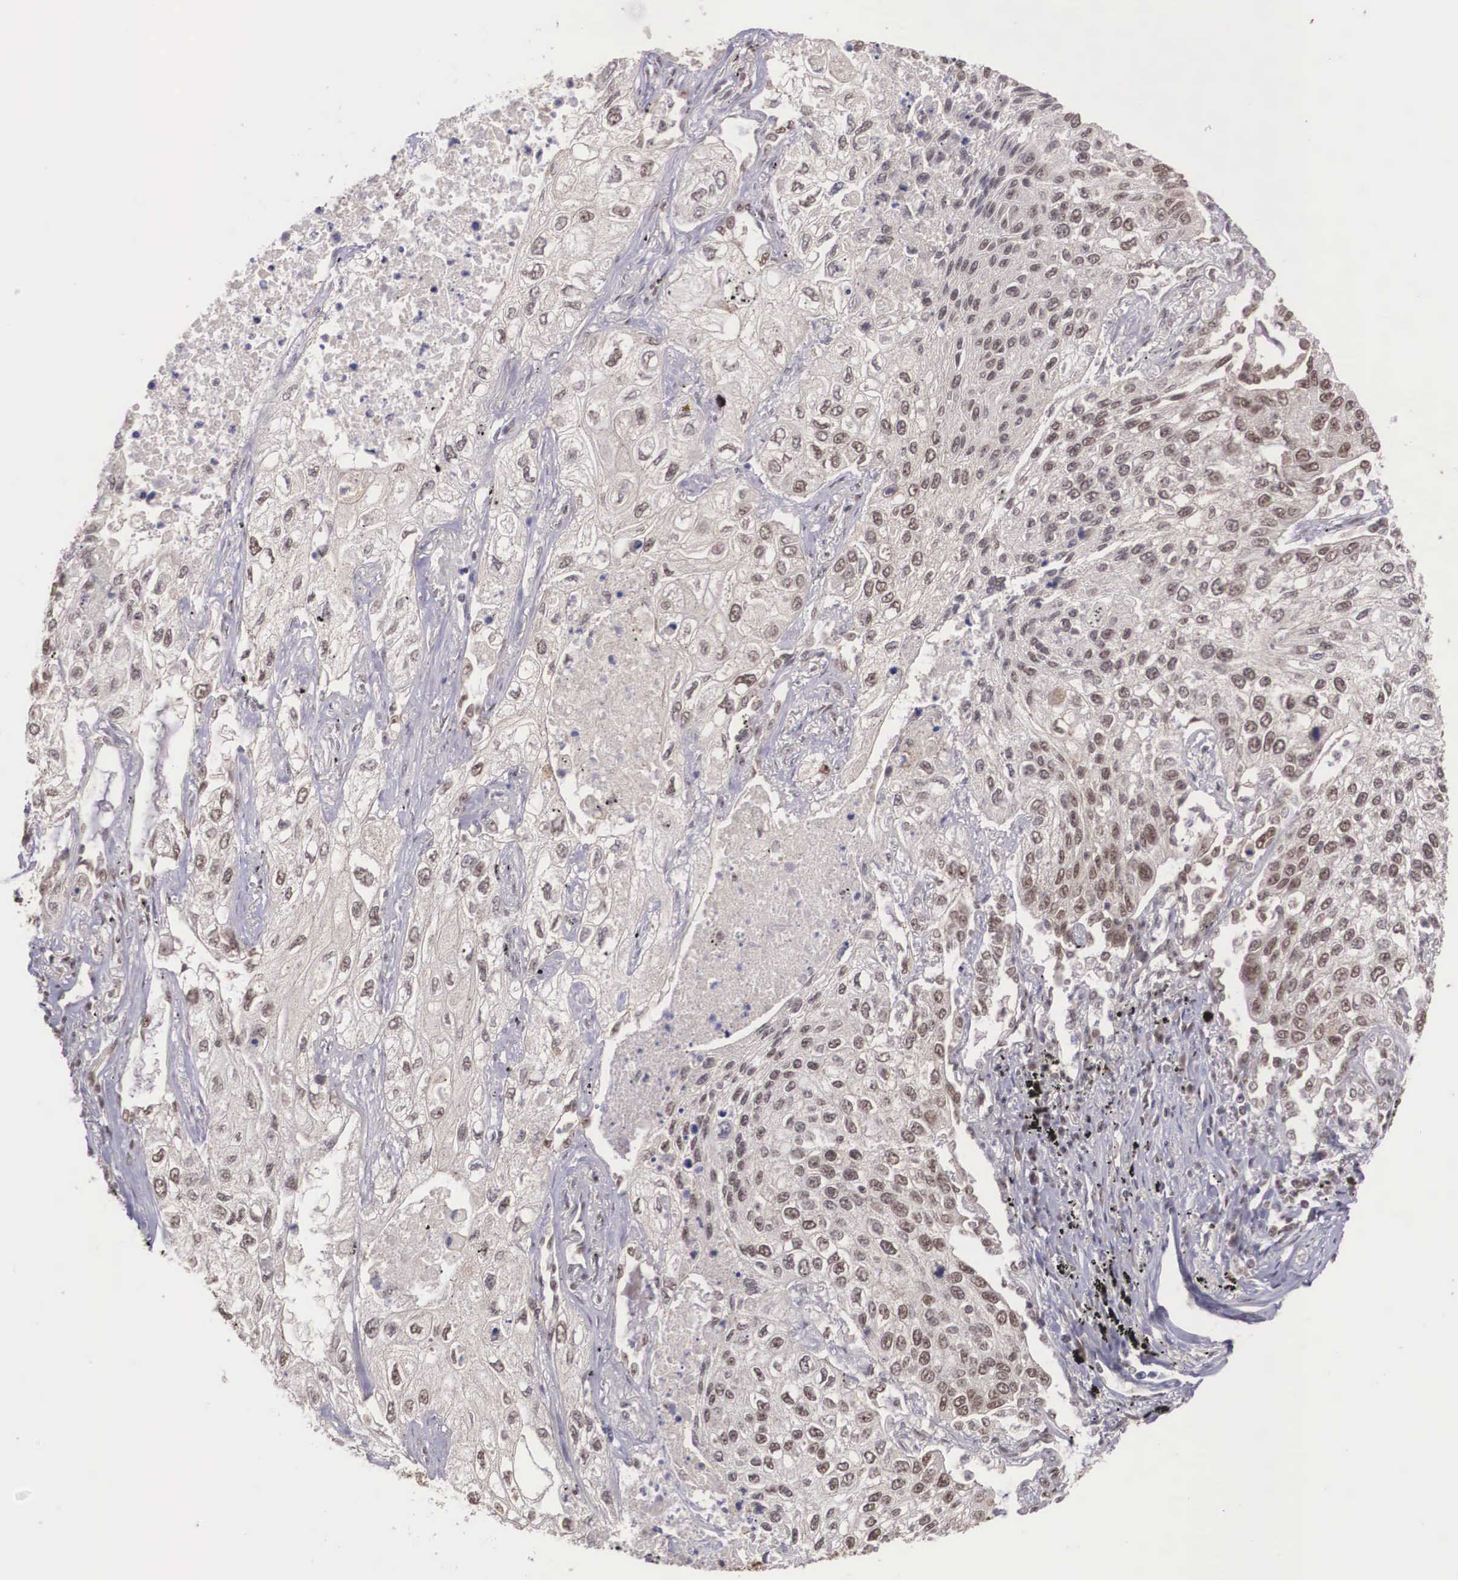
{"staining": {"intensity": "weak", "quantity": "25%-75%", "location": "cytoplasmic/membranous,nuclear"}, "tissue": "lung cancer", "cell_type": "Tumor cells", "image_type": "cancer", "snomed": [{"axis": "morphology", "description": "Squamous cell carcinoma, NOS"}, {"axis": "topography", "description": "Lung"}], "caption": "The immunohistochemical stain labels weak cytoplasmic/membranous and nuclear staining in tumor cells of lung squamous cell carcinoma tissue. (DAB IHC with brightfield microscopy, high magnification).", "gene": "POLR2F", "patient": {"sex": "male", "age": 75}}